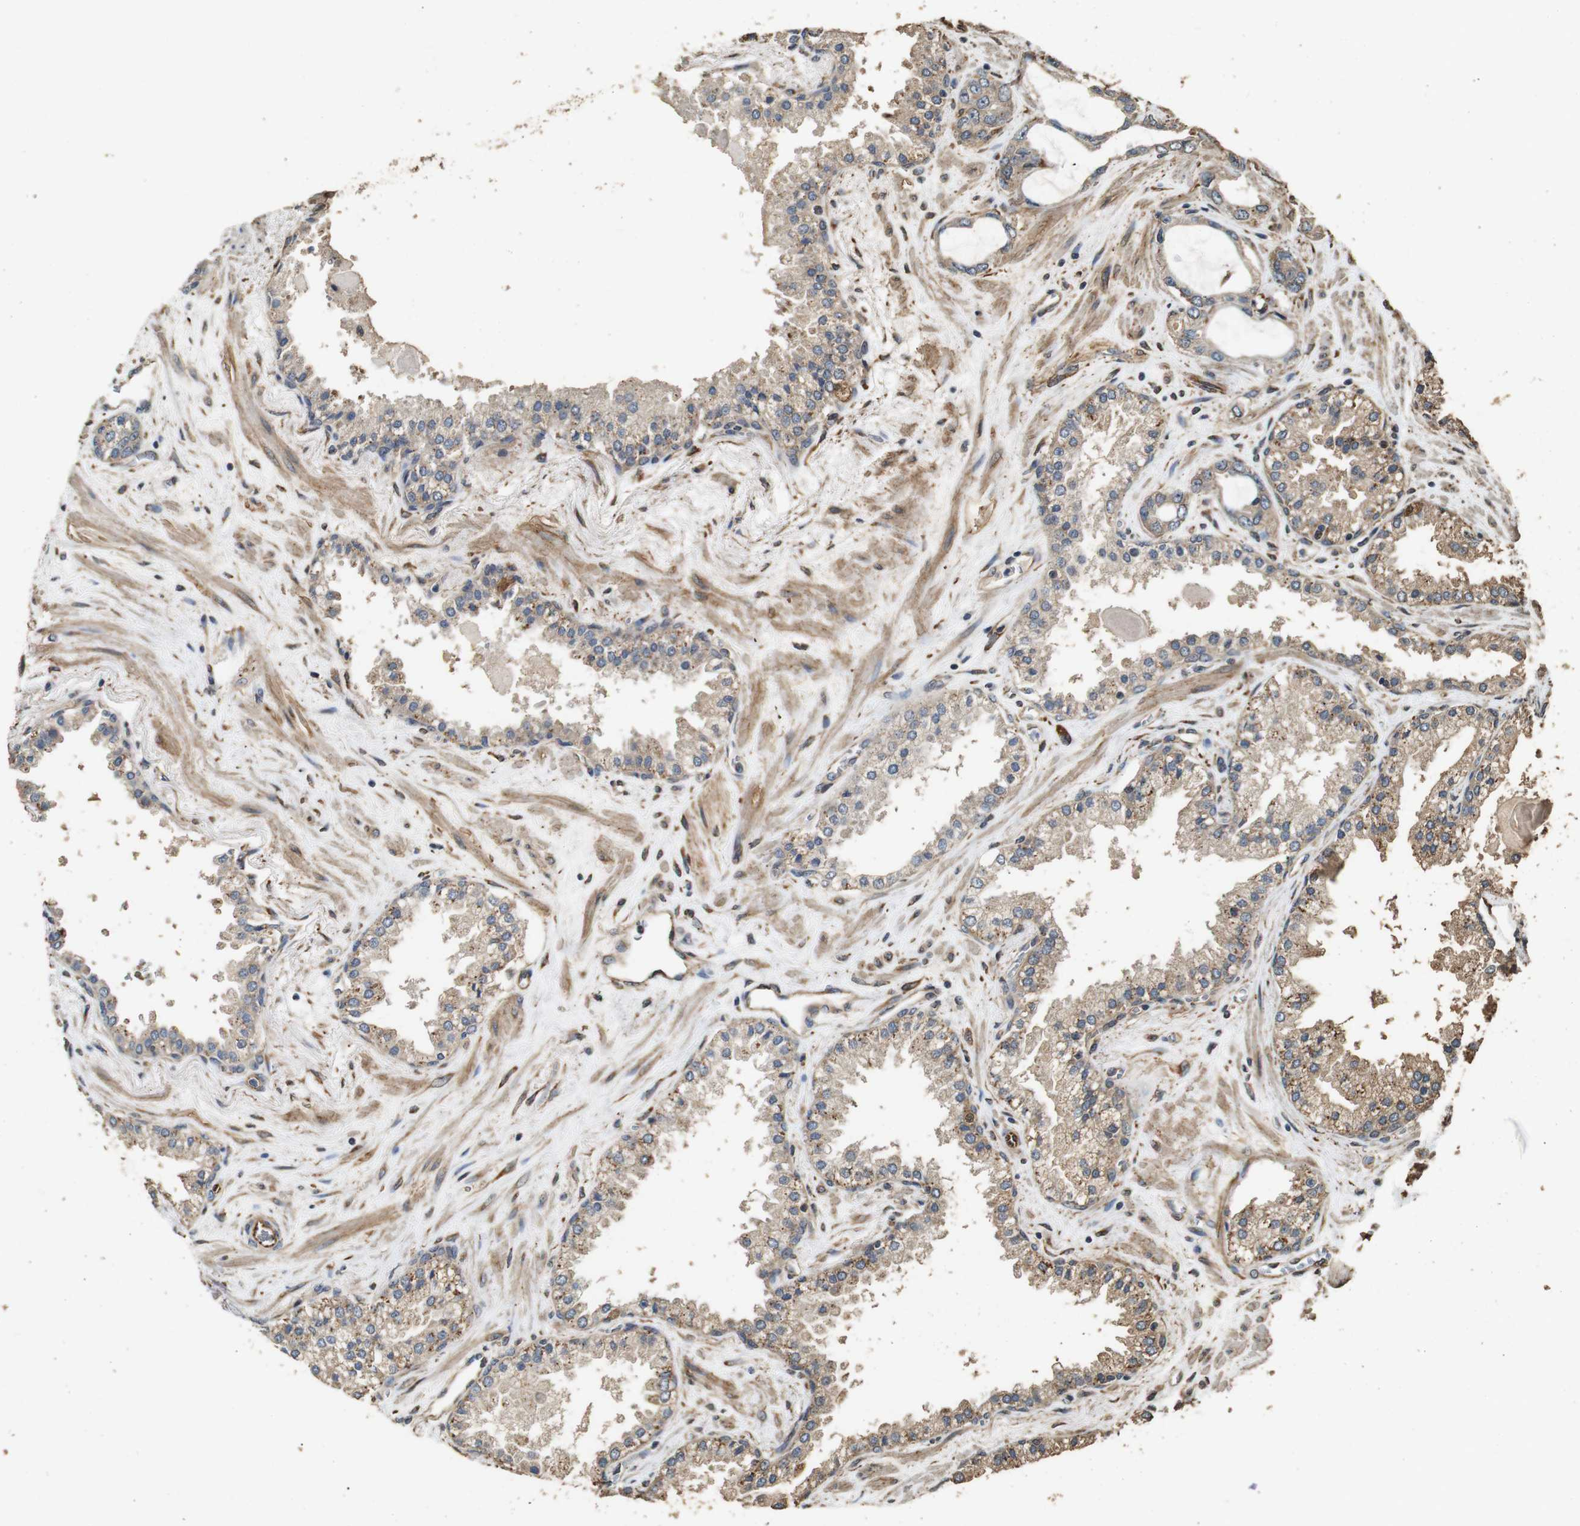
{"staining": {"intensity": "weak", "quantity": ">75%", "location": "cytoplasmic/membranous"}, "tissue": "prostate cancer", "cell_type": "Tumor cells", "image_type": "cancer", "snomed": [{"axis": "morphology", "description": "Adenocarcinoma, Low grade"}, {"axis": "topography", "description": "Prostate"}], "caption": "Protein expression by immunohistochemistry (IHC) demonstrates weak cytoplasmic/membranous expression in about >75% of tumor cells in prostate adenocarcinoma (low-grade).", "gene": "CNPY4", "patient": {"sex": "male", "age": 60}}